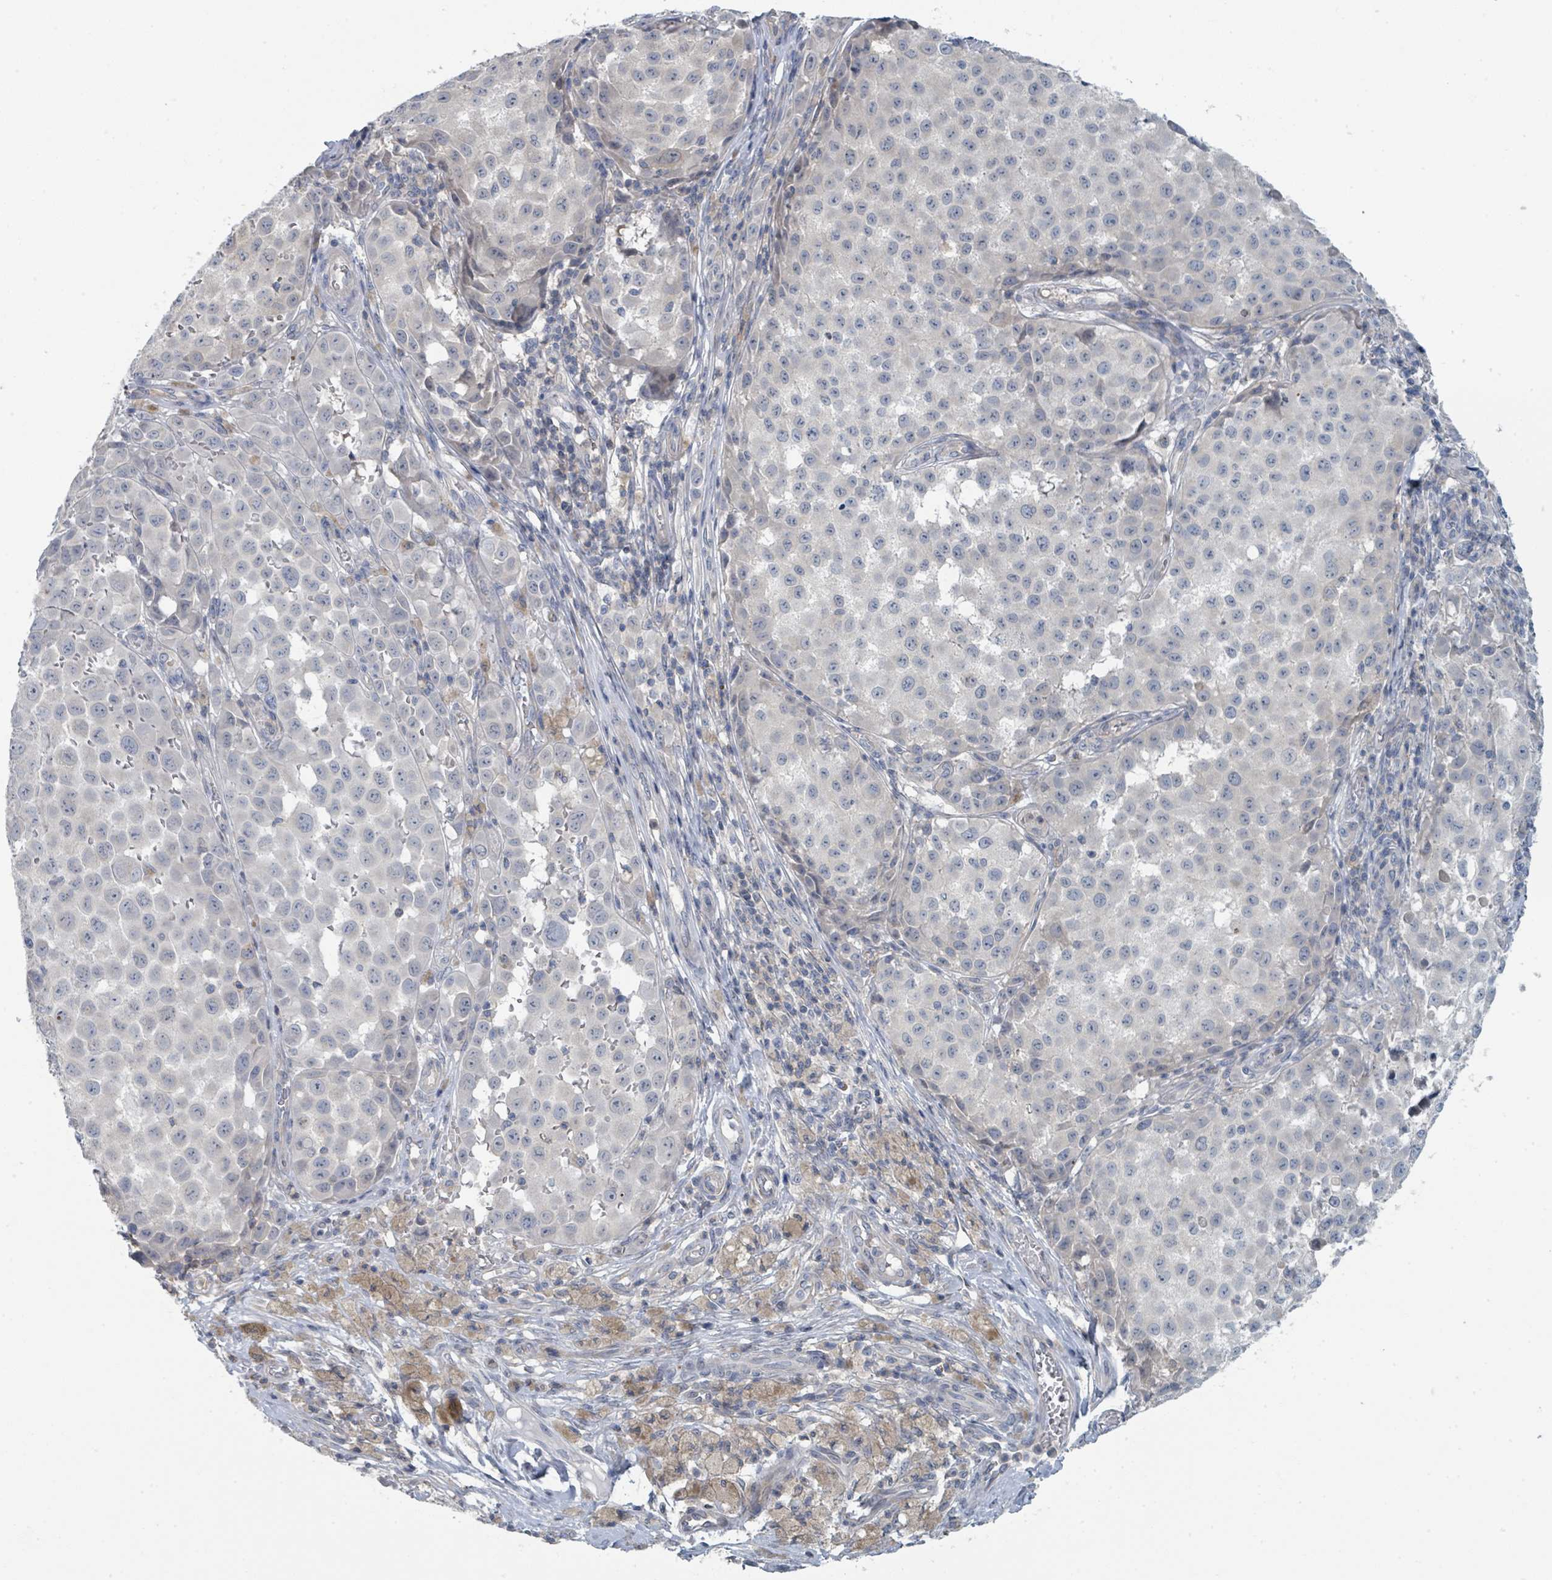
{"staining": {"intensity": "negative", "quantity": "none", "location": "none"}, "tissue": "melanoma", "cell_type": "Tumor cells", "image_type": "cancer", "snomed": [{"axis": "morphology", "description": "Malignant melanoma, NOS"}, {"axis": "topography", "description": "Skin"}], "caption": "The photomicrograph displays no staining of tumor cells in malignant melanoma. The staining was performed using DAB to visualize the protein expression in brown, while the nuclei were stained in blue with hematoxylin (Magnification: 20x).", "gene": "LRRC42", "patient": {"sex": "male", "age": 64}}